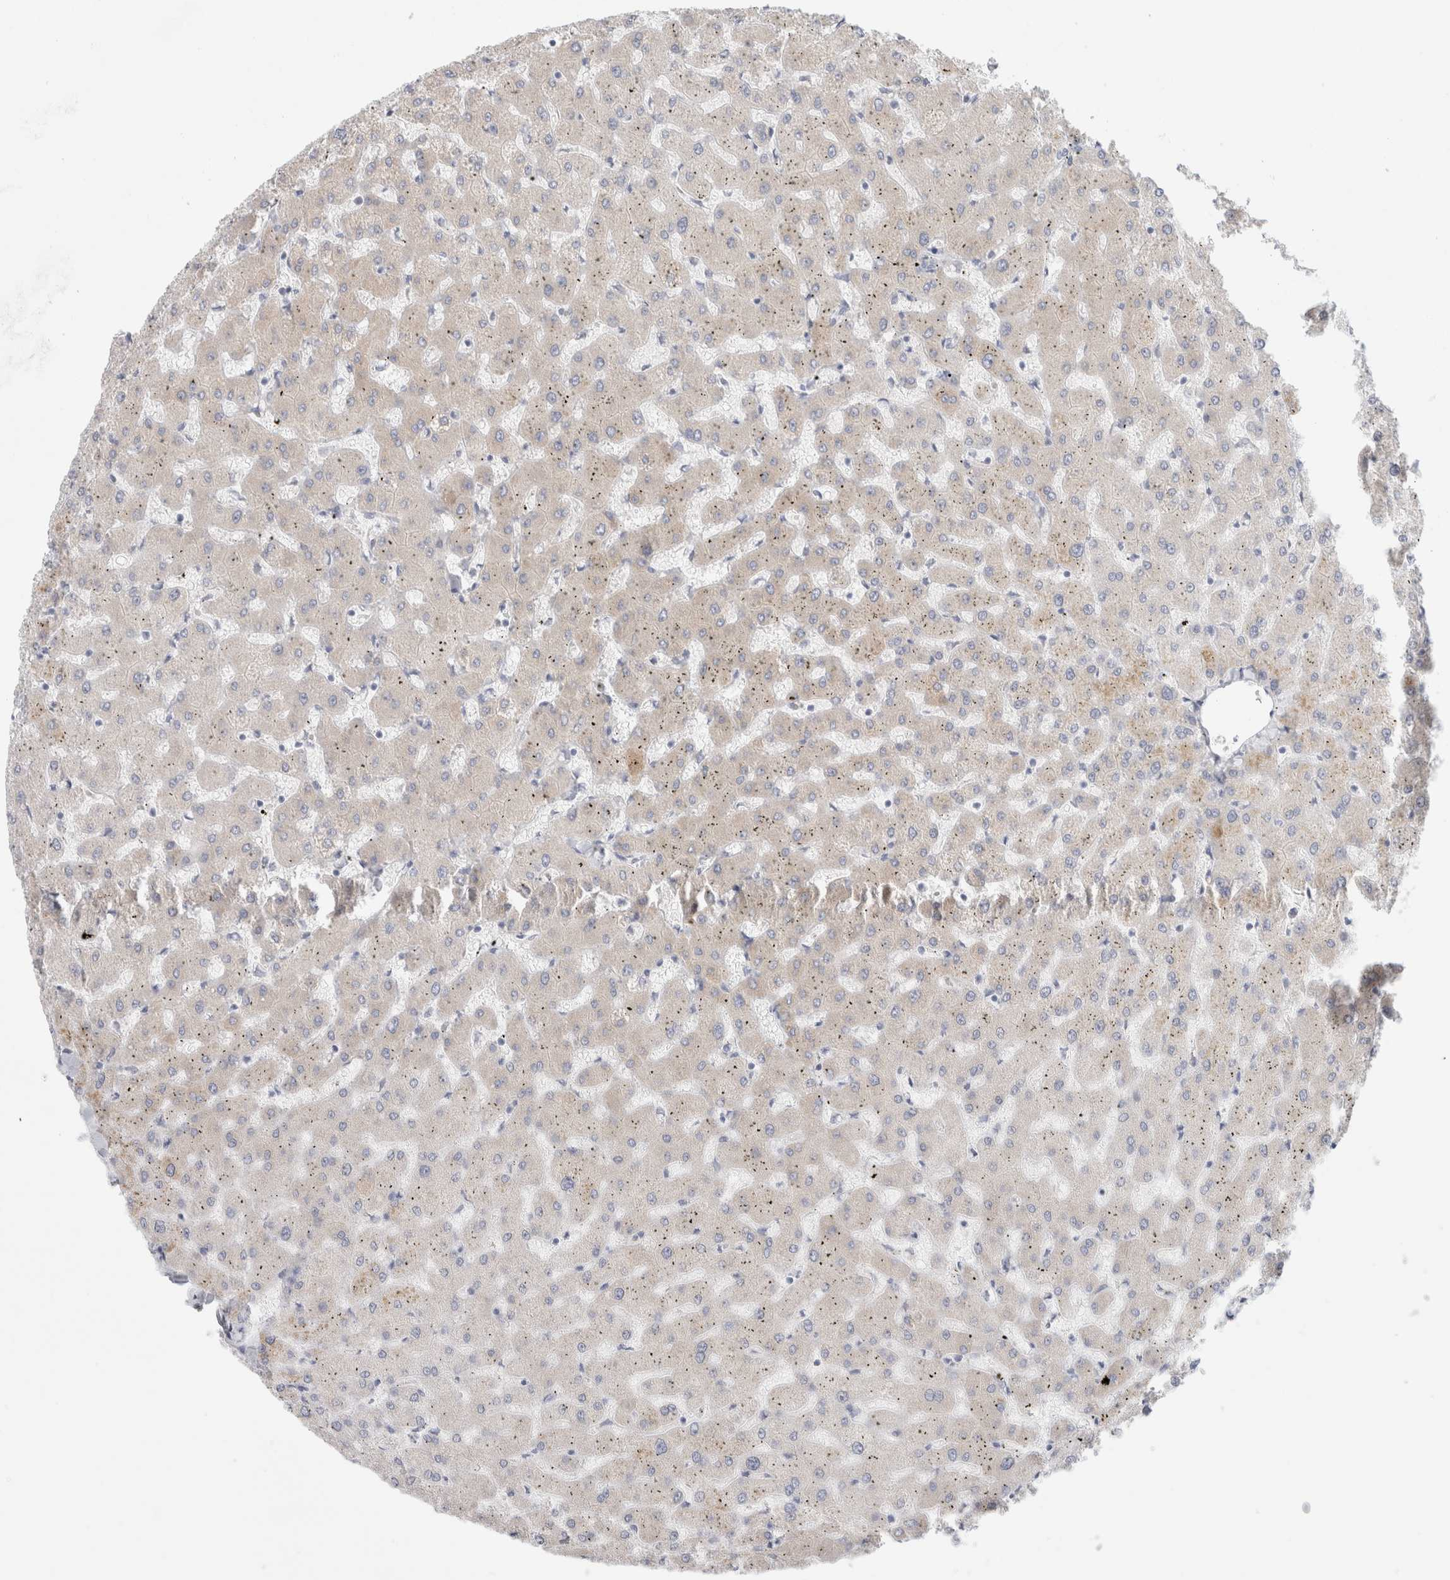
{"staining": {"intensity": "negative", "quantity": "none", "location": "none"}, "tissue": "liver", "cell_type": "Cholangiocytes", "image_type": "normal", "snomed": [{"axis": "morphology", "description": "Normal tissue, NOS"}, {"axis": "topography", "description": "Liver"}], "caption": "This is an IHC micrograph of benign liver. There is no positivity in cholangiocytes.", "gene": "CSK", "patient": {"sex": "female", "age": 63}}